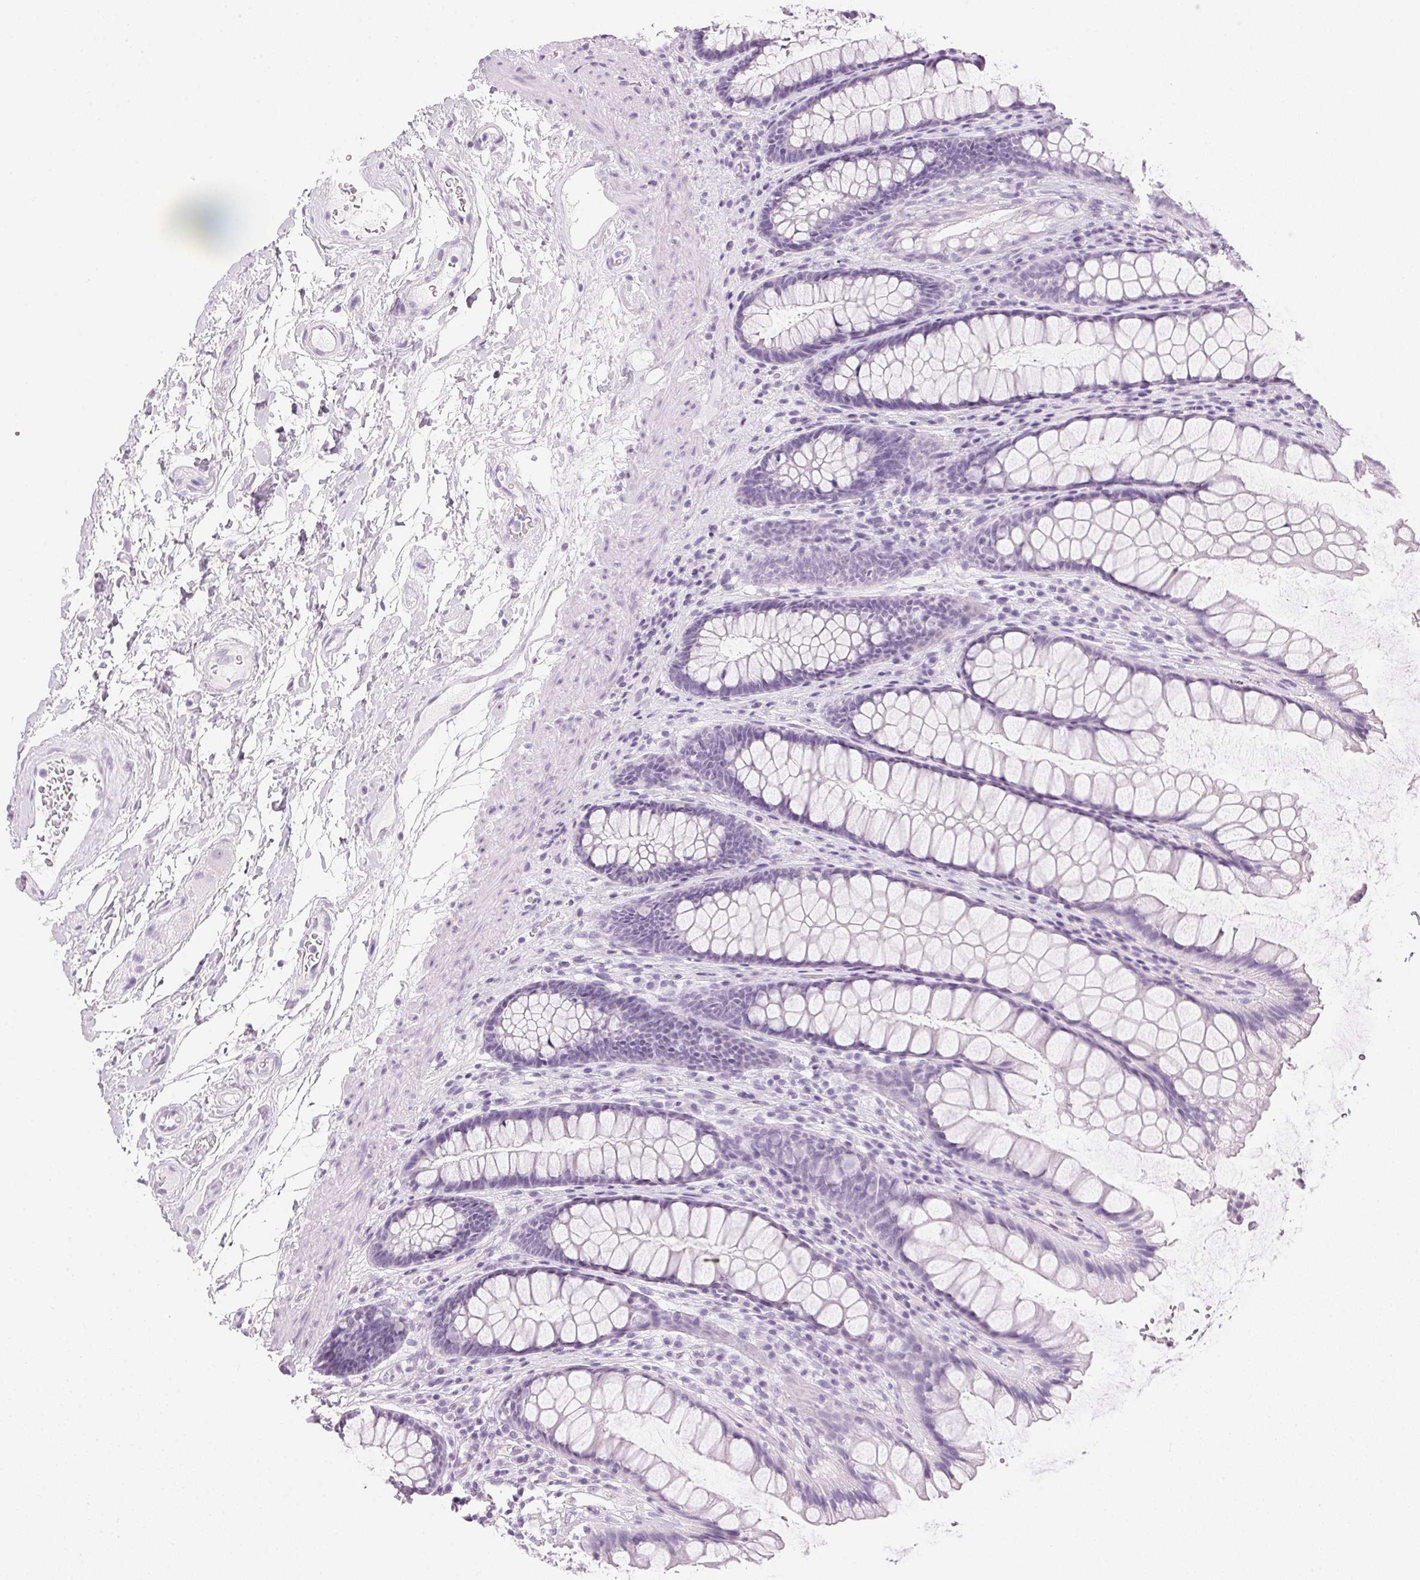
{"staining": {"intensity": "negative", "quantity": "none", "location": "none"}, "tissue": "rectum", "cell_type": "Glandular cells", "image_type": "normal", "snomed": [{"axis": "morphology", "description": "Normal tissue, NOS"}, {"axis": "topography", "description": "Rectum"}], "caption": "Immunohistochemical staining of benign human rectum shows no significant positivity in glandular cells. (DAB (3,3'-diaminobenzidine) IHC visualized using brightfield microscopy, high magnification).", "gene": "IGFBP1", "patient": {"sex": "male", "age": 72}}